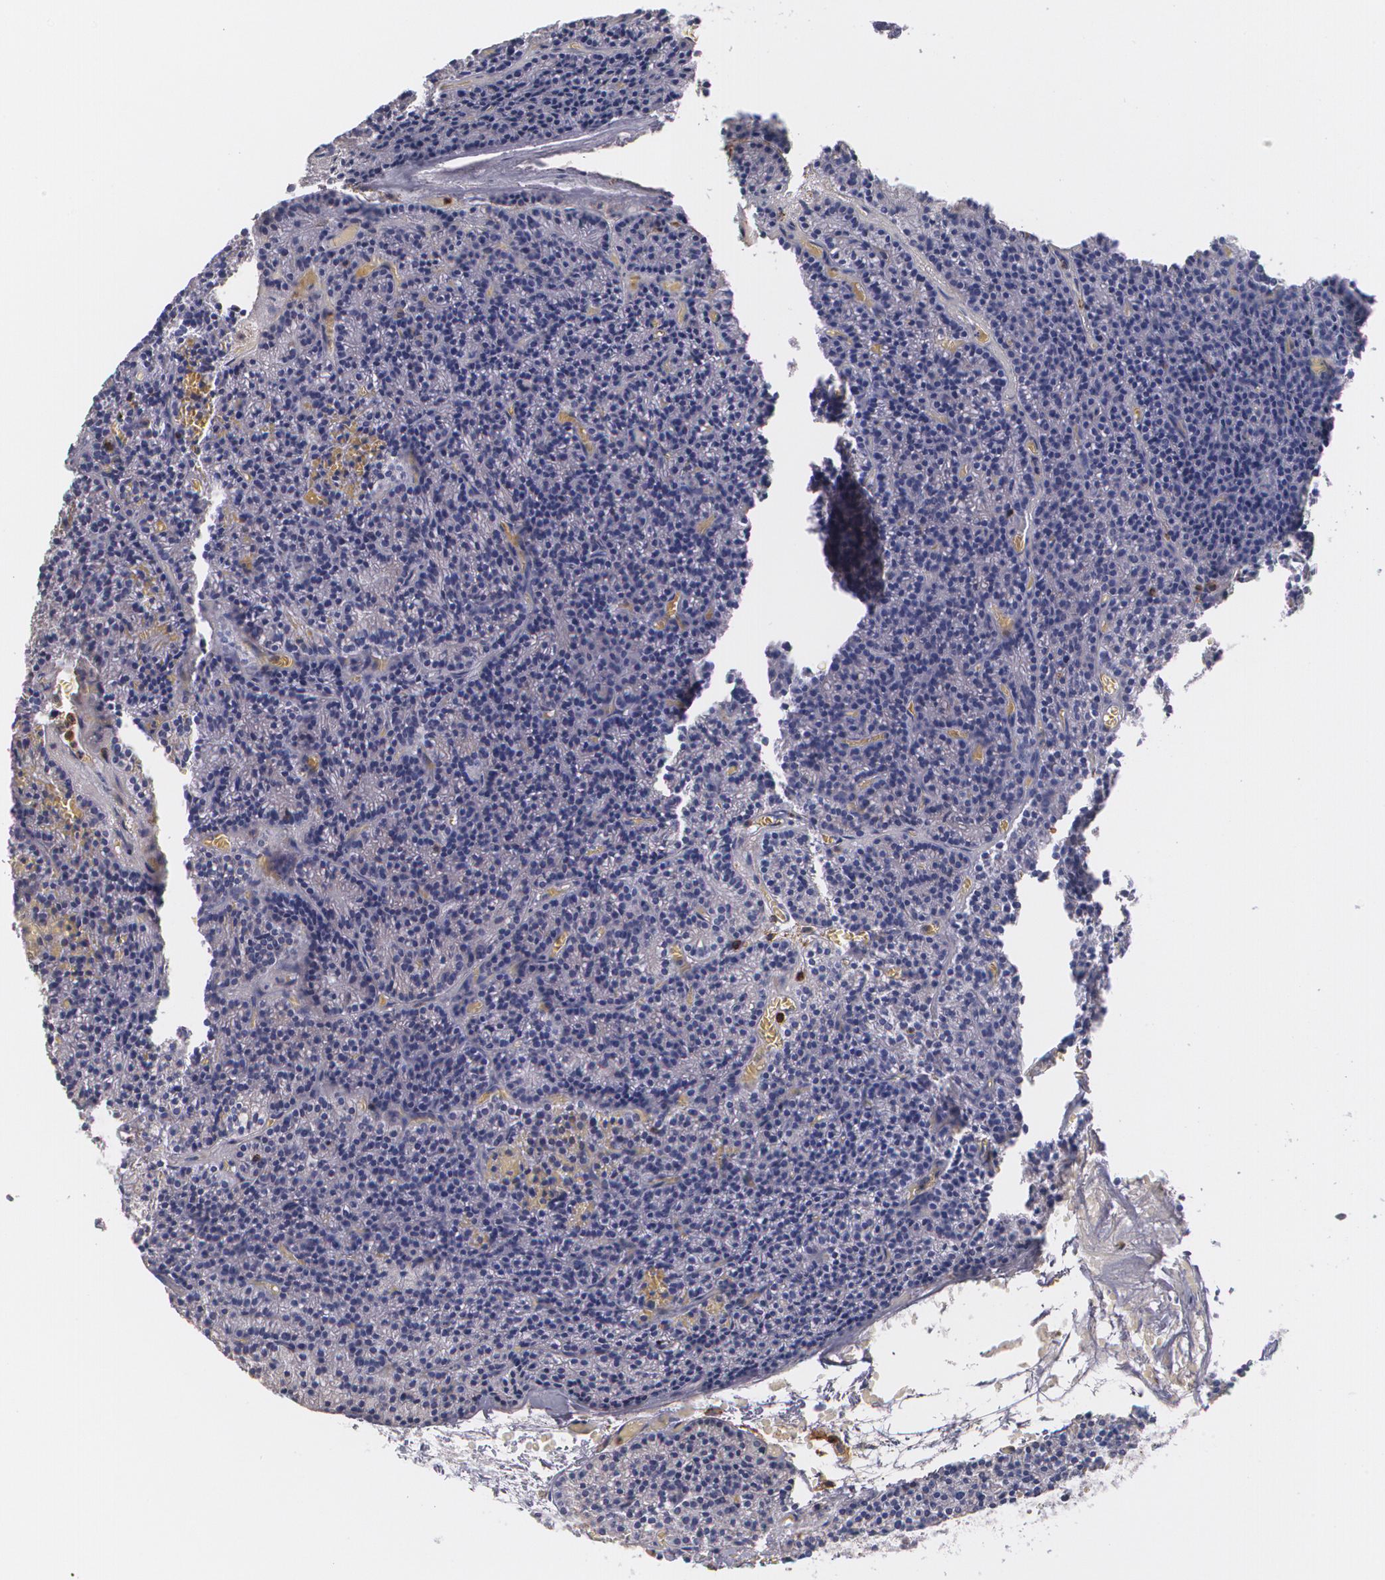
{"staining": {"intensity": "negative", "quantity": "none", "location": "none"}, "tissue": "parathyroid gland", "cell_type": "Glandular cells", "image_type": "normal", "snomed": [{"axis": "morphology", "description": "Normal tissue, NOS"}, {"axis": "topography", "description": "Parathyroid gland"}], "caption": "DAB (3,3'-diaminobenzidine) immunohistochemical staining of benign human parathyroid gland demonstrates no significant staining in glandular cells. The staining was performed using DAB (3,3'-diaminobenzidine) to visualize the protein expression in brown, while the nuclei were stained in blue with hematoxylin (Magnification: 20x).", "gene": "PTPRC", "patient": {"sex": "male", "age": 57}}